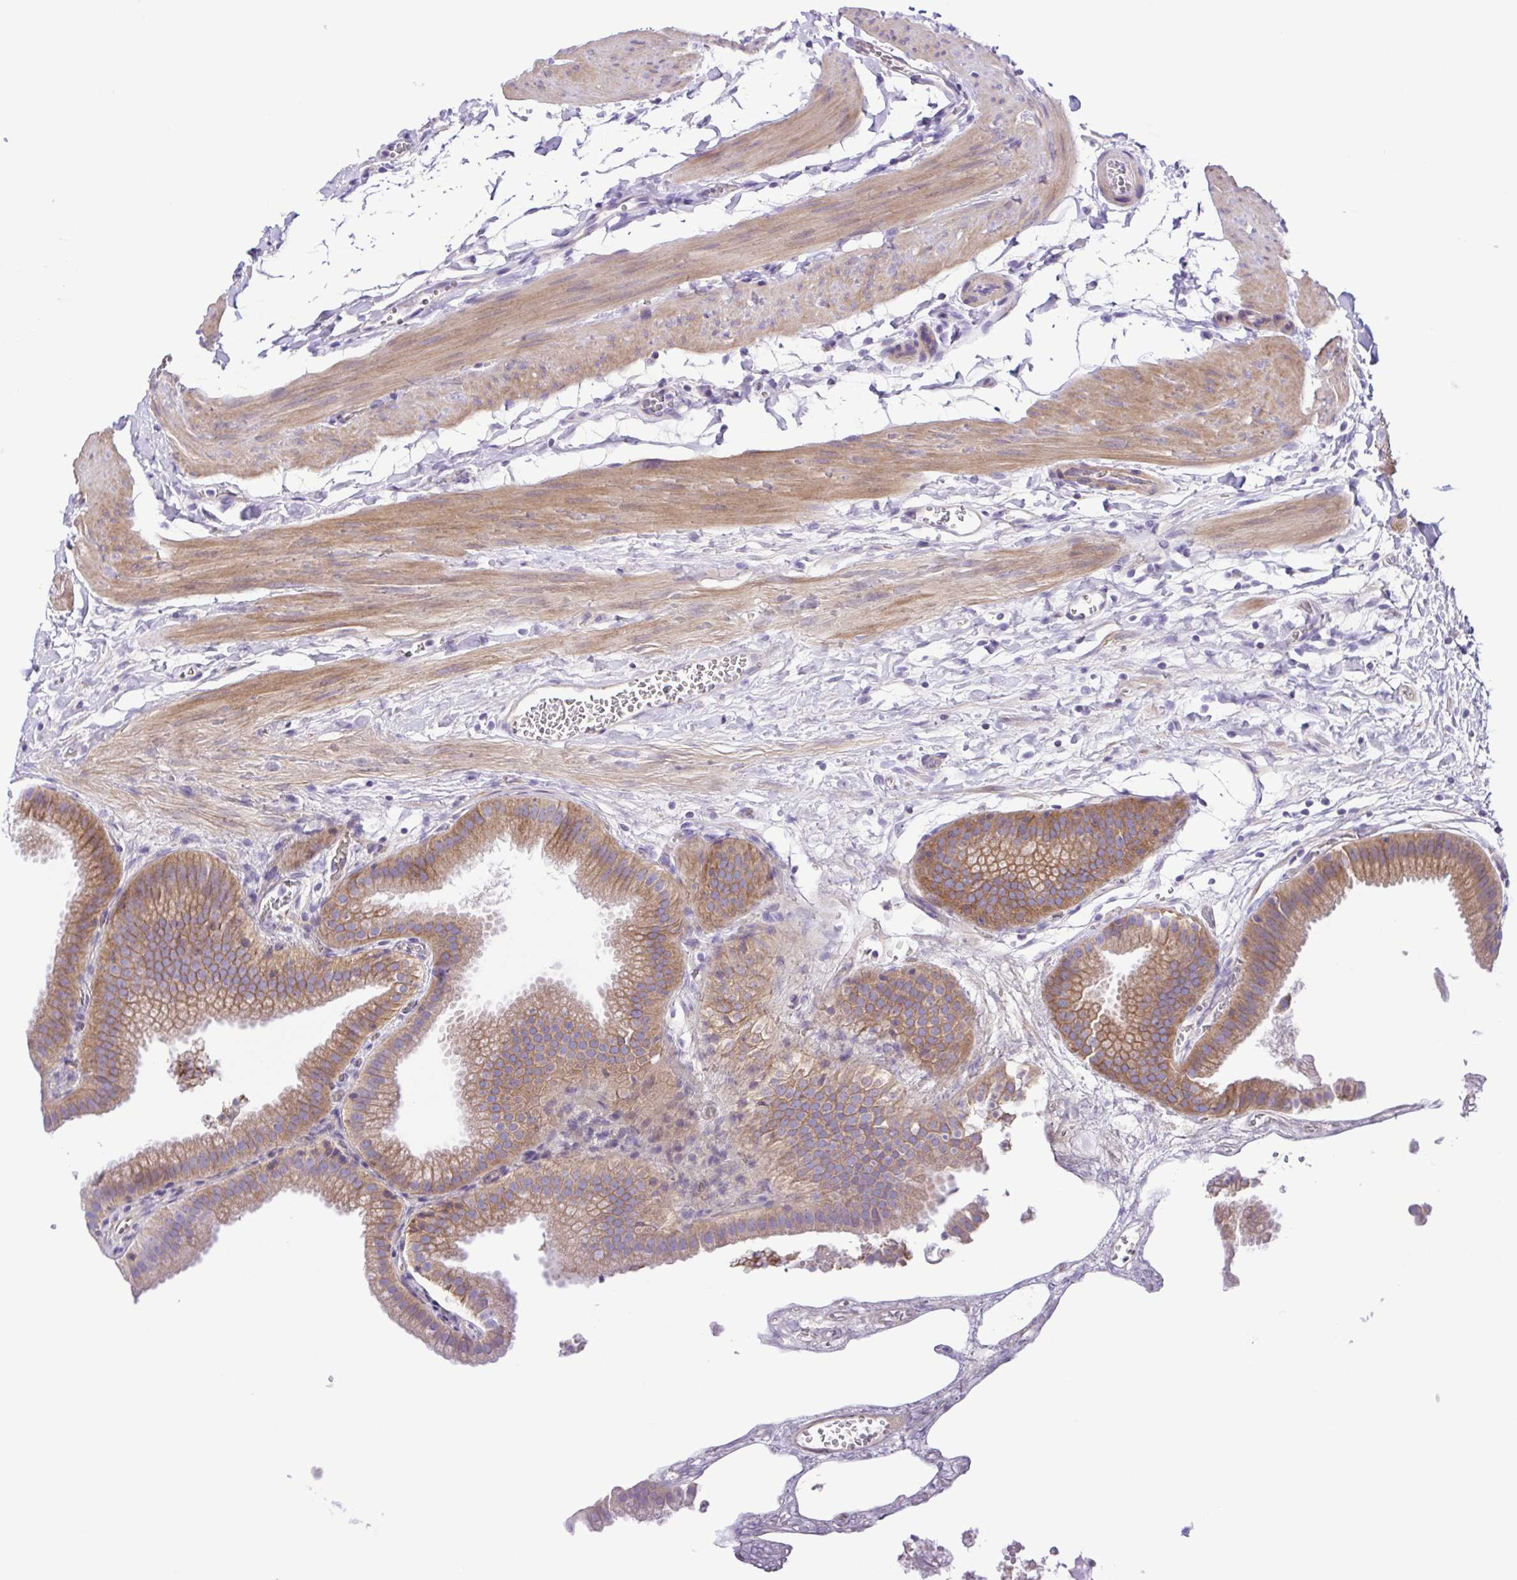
{"staining": {"intensity": "moderate", "quantity": "25%-75%", "location": "cytoplasmic/membranous"}, "tissue": "gallbladder", "cell_type": "Glandular cells", "image_type": "normal", "snomed": [{"axis": "morphology", "description": "Normal tissue, NOS"}, {"axis": "topography", "description": "Gallbladder"}], "caption": "A histopathology image showing moderate cytoplasmic/membranous staining in approximately 25%-75% of glandular cells in normal gallbladder, as visualized by brown immunohistochemical staining.", "gene": "ISM2", "patient": {"sex": "female", "age": 63}}